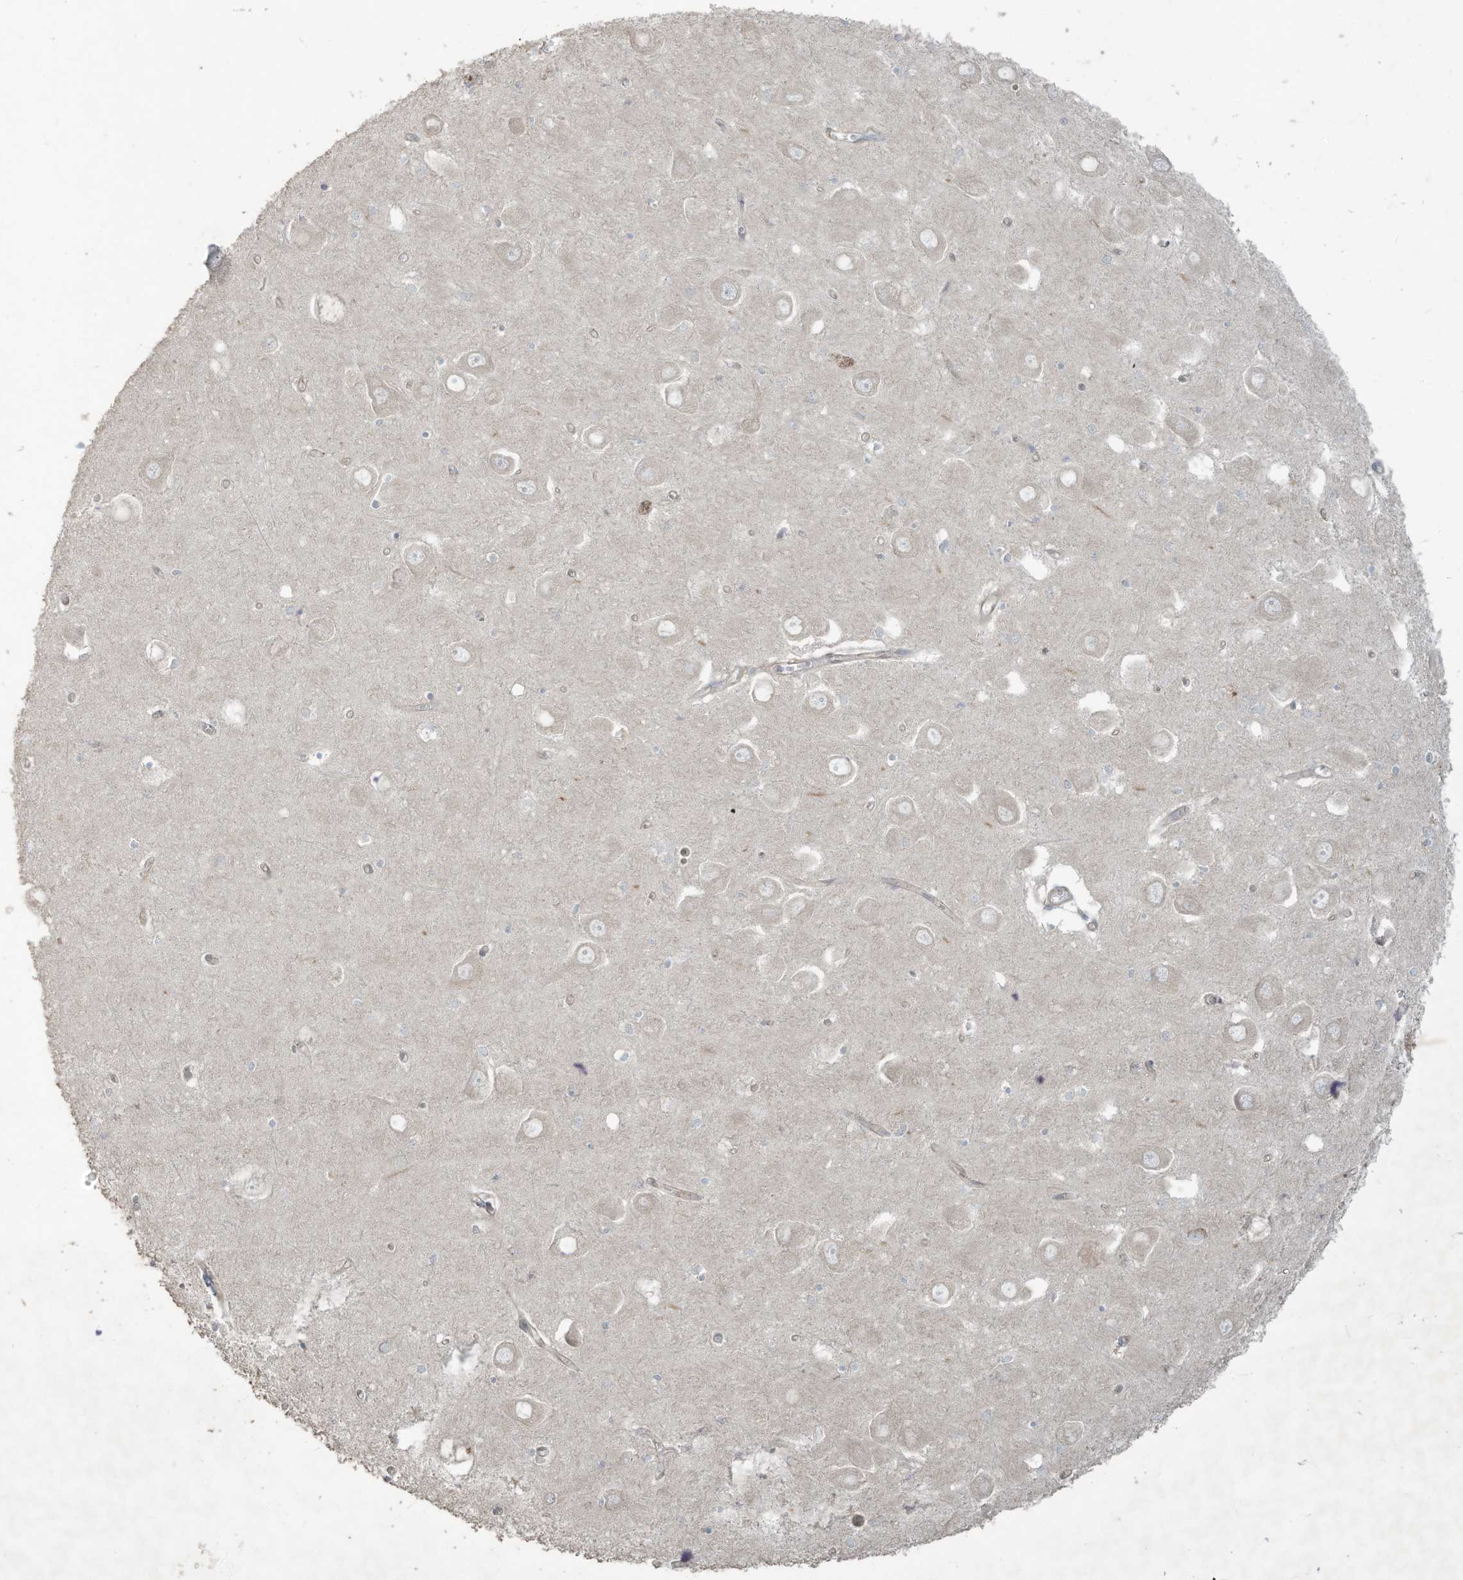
{"staining": {"intensity": "negative", "quantity": "none", "location": "none"}, "tissue": "hippocampus", "cell_type": "Glial cells", "image_type": "normal", "snomed": [{"axis": "morphology", "description": "Normal tissue, NOS"}, {"axis": "topography", "description": "Hippocampus"}], "caption": "Micrograph shows no protein staining in glial cells of unremarkable hippocampus.", "gene": "MAGIX", "patient": {"sex": "male", "age": 70}}